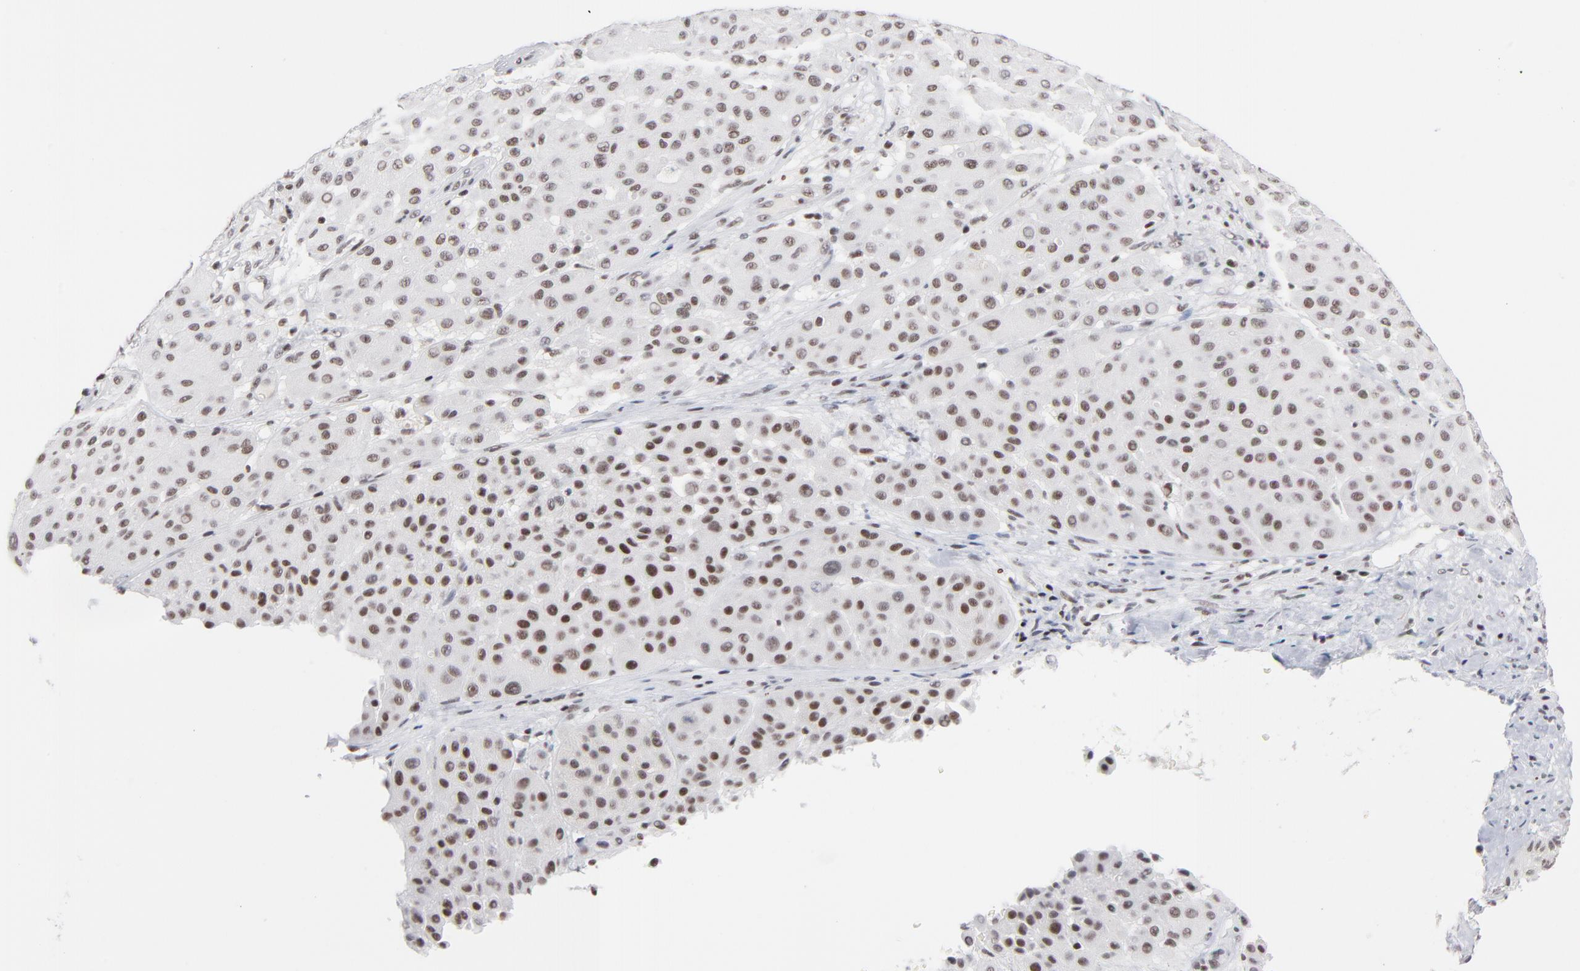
{"staining": {"intensity": "weak", "quantity": ">75%", "location": "nuclear"}, "tissue": "melanoma", "cell_type": "Tumor cells", "image_type": "cancer", "snomed": [{"axis": "morphology", "description": "Normal tissue, NOS"}, {"axis": "morphology", "description": "Malignant melanoma, Metastatic site"}, {"axis": "topography", "description": "Skin"}], "caption": "Protein expression analysis of malignant melanoma (metastatic site) reveals weak nuclear positivity in about >75% of tumor cells.", "gene": "ZNF143", "patient": {"sex": "male", "age": 41}}